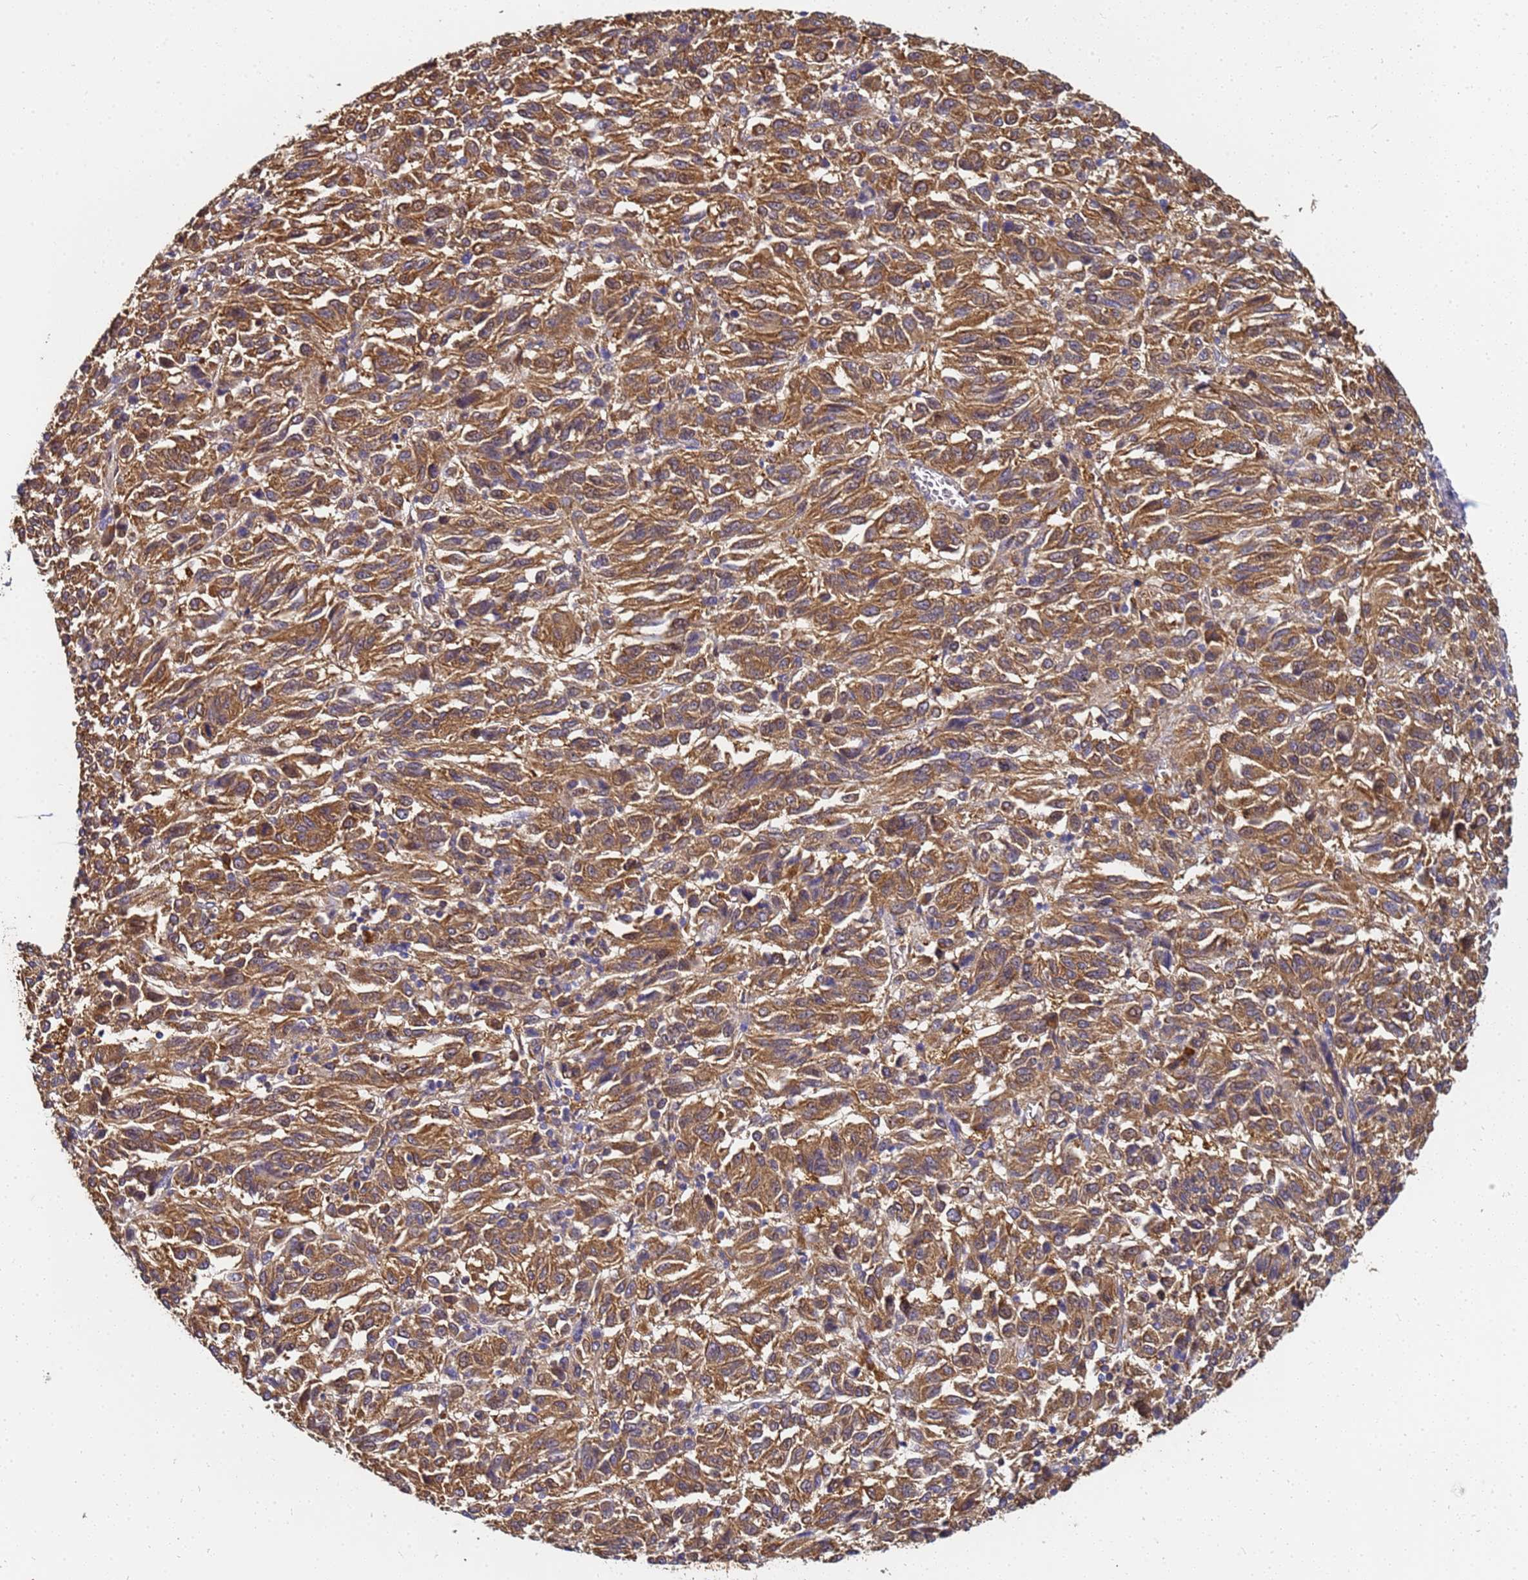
{"staining": {"intensity": "moderate", "quantity": ">75%", "location": "cytoplasmic/membranous"}, "tissue": "melanoma", "cell_type": "Tumor cells", "image_type": "cancer", "snomed": [{"axis": "morphology", "description": "Malignant melanoma, Metastatic site"}, {"axis": "topography", "description": "Lung"}], "caption": "A brown stain labels moderate cytoplasmic/membranous positivity of a protein in malignant melanoma (metastatic site) tumor cells. (DAB (3,3'-diaminobenzidine) IHC with brightfield microscopy, high magnification).", "gene": "NME1-NME2", "patient": {"sex": "male", "age": 64}}